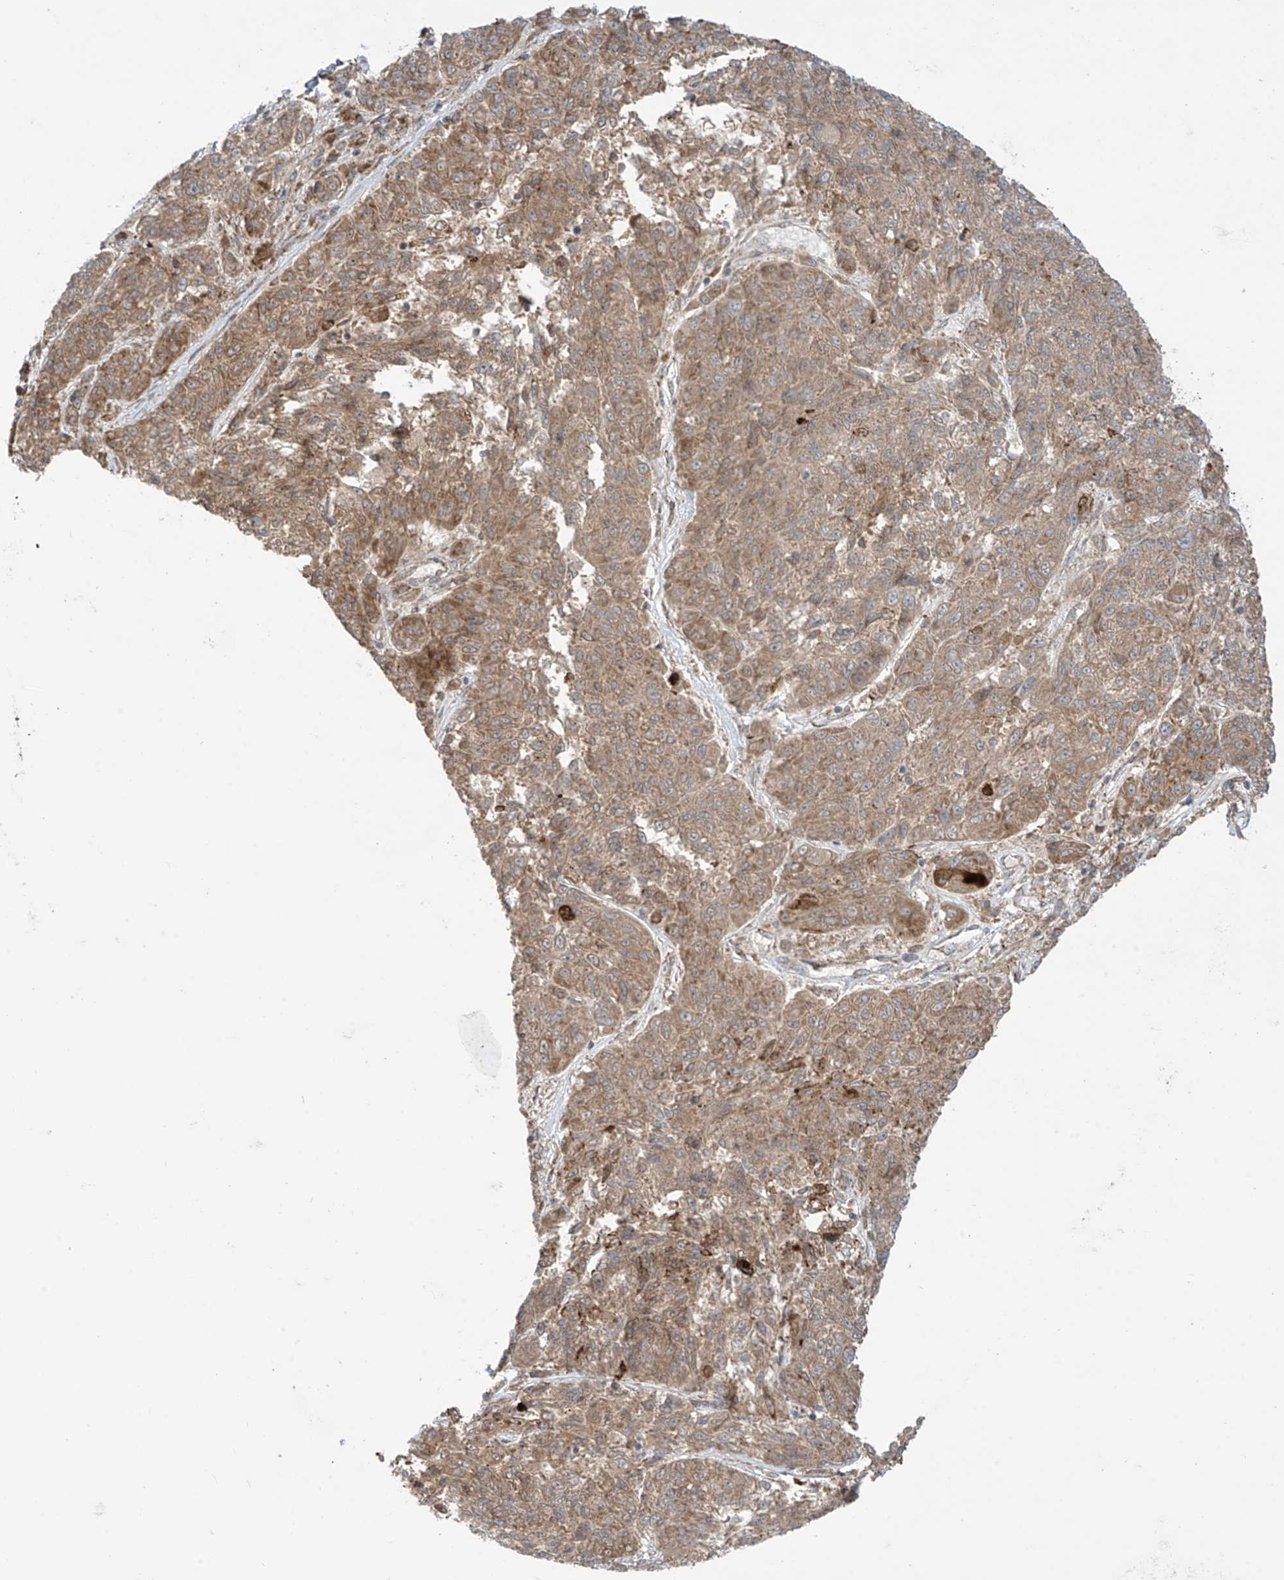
{"staining": {"intensity": "moderate", "quantity": ">75%", "location": "cytoplasmic/membranous"}, "tissue": "melanoma", "cell_type": "Tumor cells", "image_type": "cancer", "snomed": [{"axis": "morphology", "description": "Malignant melanoma, NOS"}, {"axis": "topography", "description": "Skin"}], "caption": "This micrograph reveals IHC staining of melanoma, with medium moderate cytoplasmic/membranous positivity in approximately >75% of tumor cells.", "gene": "PPAT", "patient": {"sex": "male", "age": 53}}